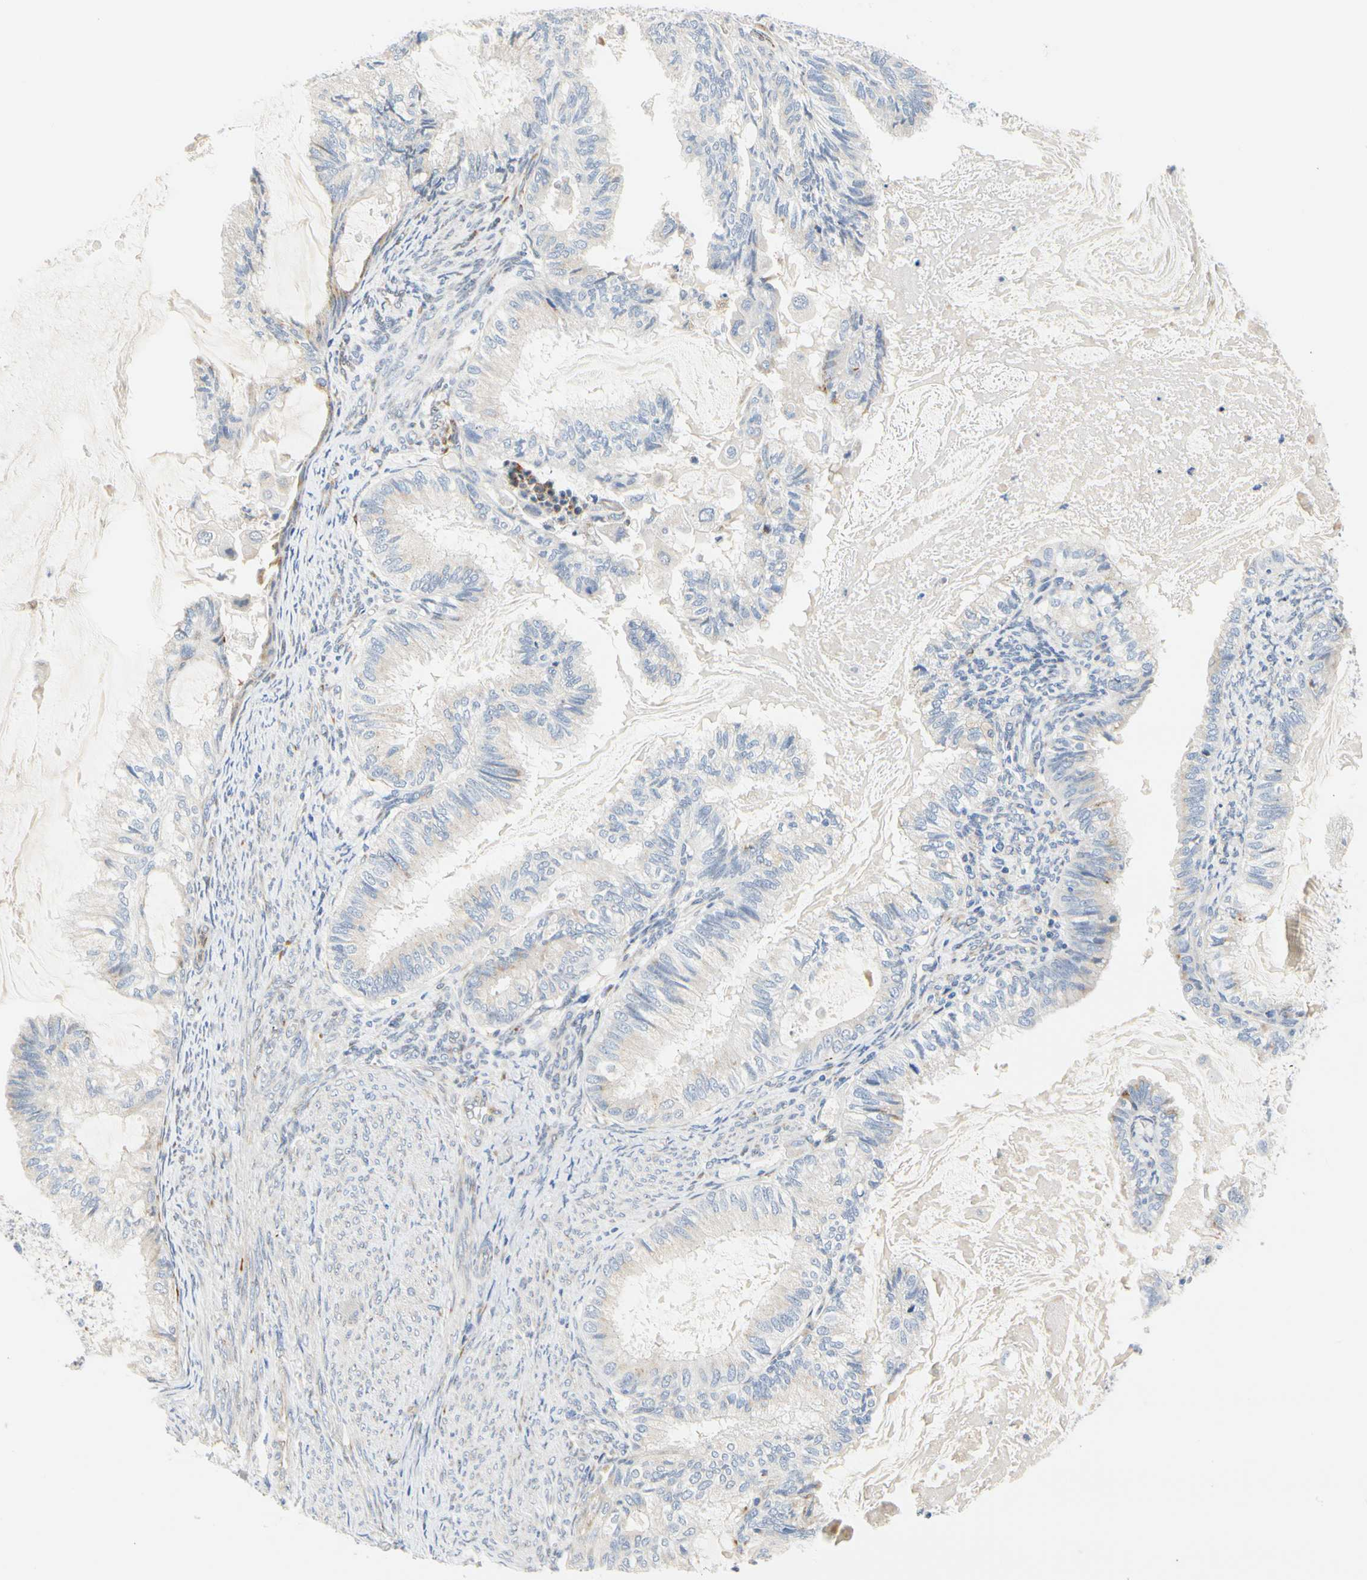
{"staining": {"intensity": "negative", "quantity": "none", "location": "none"}, "tissue": "cervical cancer", "cell_type": "Tumor cells", "image_type": "cancer", "snomed": [{"axis": "morphology", "description": "Normal tissue, NOS"}, {"axis": "morphology", "description": "Adenocarcinoma, NOS"}, {"axis": "topography", "description": "Cervix"}, {"axis": "topography", "description": "Endometrium"}], "caption": "An immunohistochemistry (IHC) photomicrograph of cervical adenocarcinoma is shown. There is no staining in tumor cells of cervical adenocarcinoma.", "gene": "ZNF236", "patient": {"sex": "female", "age": 86}}